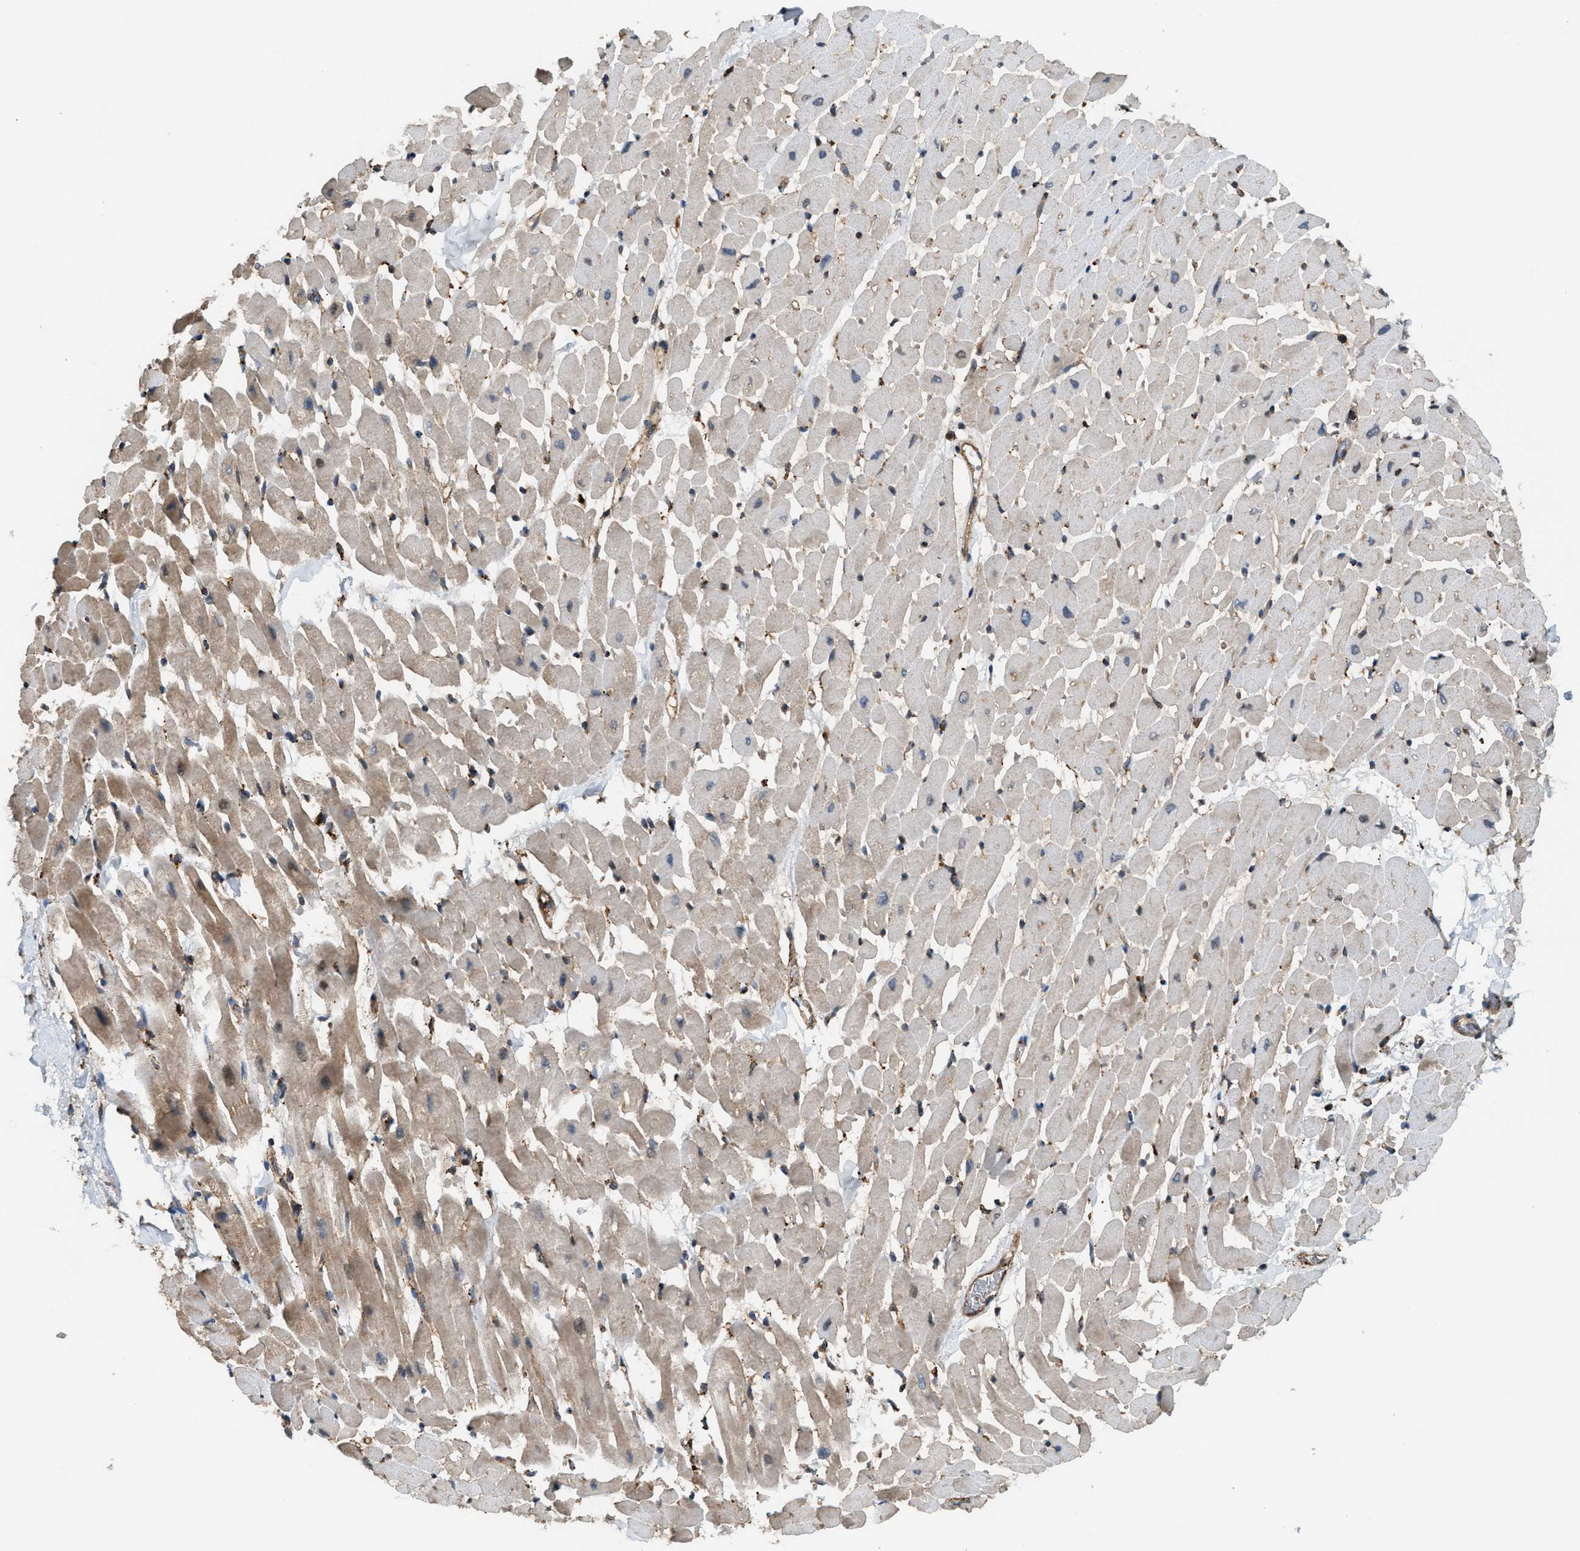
{"staining": {"intensity": "weak", "quantity": "<25%", "location": "cytoplasmic/membranous"}, "tissue": "heart muscle", "cell_type": "Cardiomyocytes", "image_type": "normal", "snomed": [{"axis": "morphology", "description": "Normal tissue, NOS"}, {"axis": "topography", "description": "Heart"}], "caption": "The micrograph reveals no staining of cardiomyocytes in benign heart muscle. Nuclei are stained in blue.", "gene": "BAIAP2L1", "patient": {"sex": "male", "age": 45}}